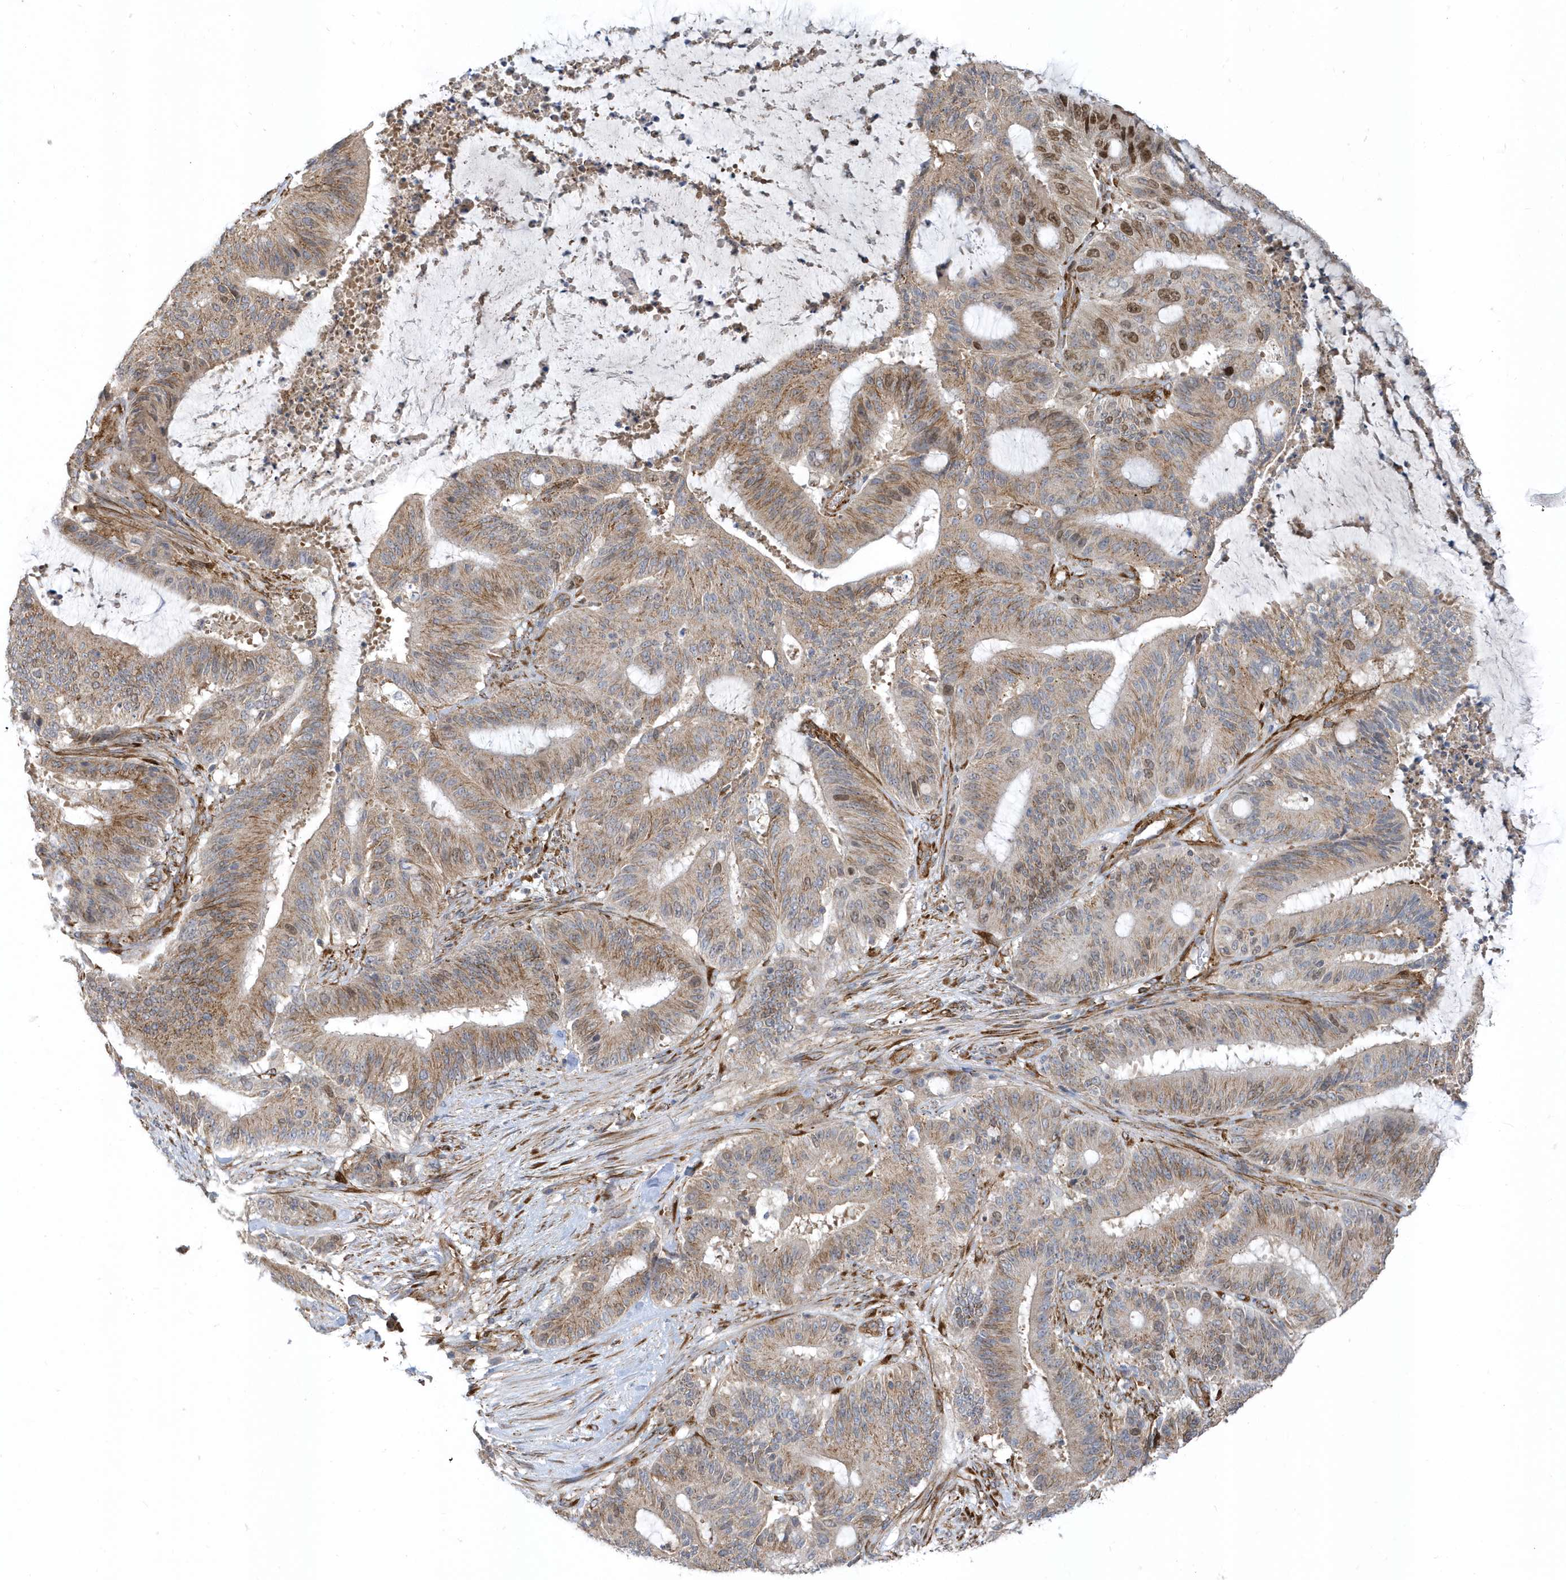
{"staining": {"intensity": "moderate", "quantity": ">75%", "location": "cytoplasmic/membranous,nuclear"}, "tissue": "liver cancer", "cell_type": "Tumor cells", "image_type": "cancer", "snomed": [{"axis": "morphology", "description": "Normal tissue, NOS"}, {"axis": "morphology", "description": "Cholangiocarcinoma"}, {"axis": "topography", "description": "Liver"}, {"axis": "topography", "description": "Peripheral nerve tissue"}], "caption": "High-power microscopy captured an immunohistochemistry photomicrograph of liver cancer (cholangiocarcinoma), revealing moderate cytoplasmic/membranous and nuclear positivity in about >75% of tumor cells.", "gene": "HRH4", "patient": {"sex": "female", "age": 73}}